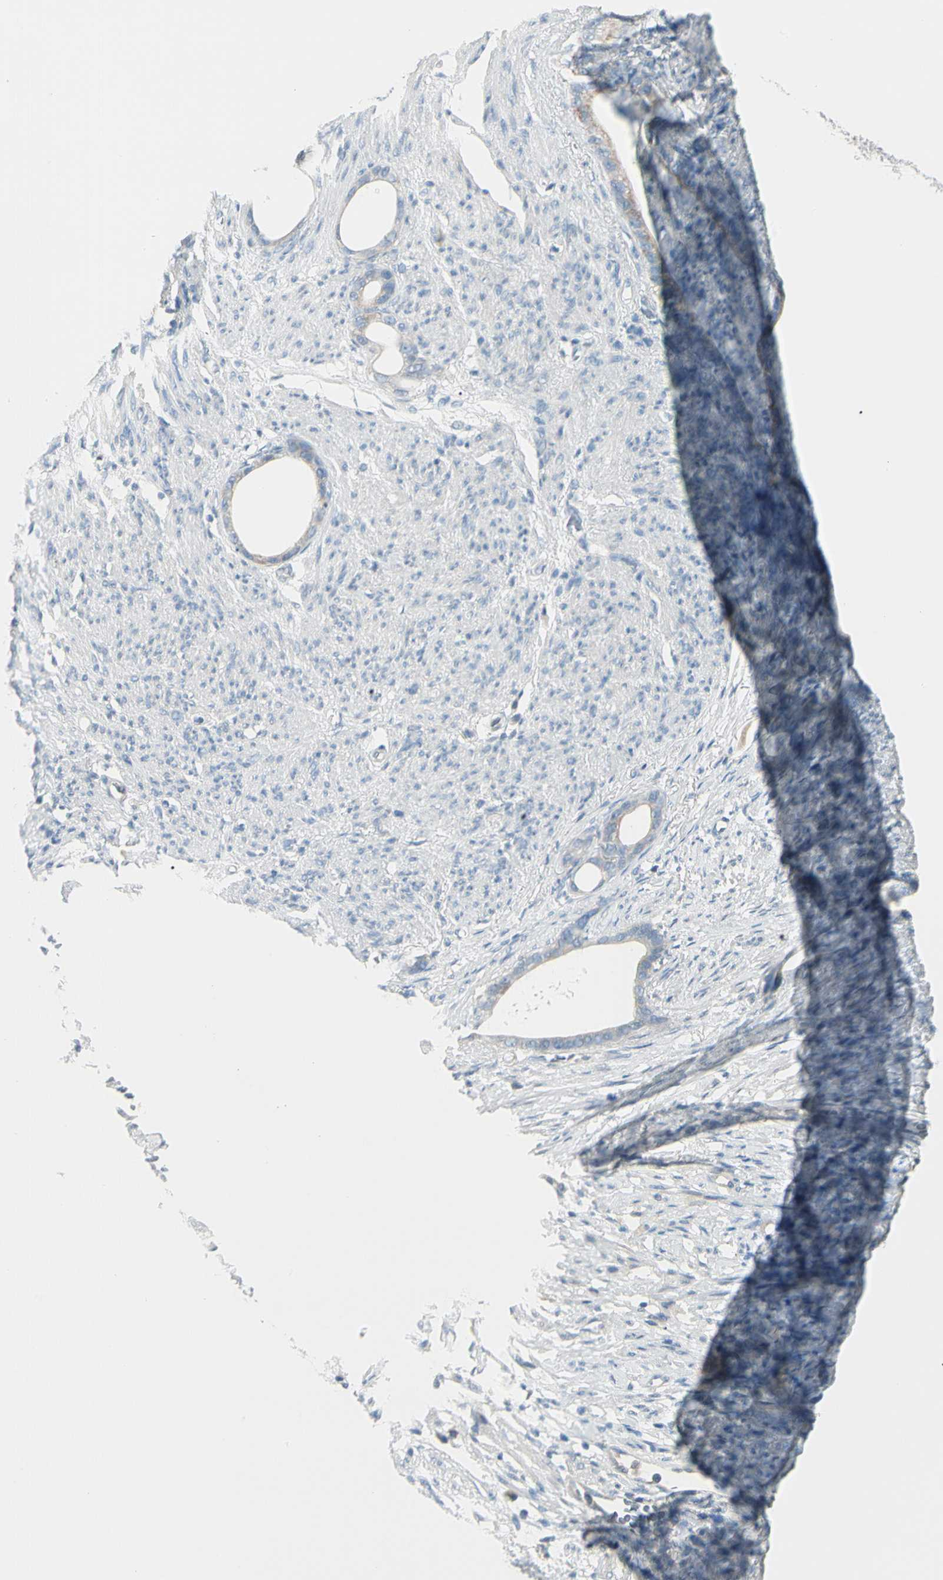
{"staining": {"intensity": "weak", "quantity": "<25%", "location": "cytoplasmic/membranous"}, "tissue": "stomach cancer", "cell_type": "Tumor cells", "image_type": "cancer", "snomed": [{"axis": "morphology", "description": "Adenocarcinoma, NOS"}, {"axis": "topography", "description": "Stomach"}], "caption": "Protein analysis of adenocarcinoma (stomach) exhibits no significant positivity in tumor cells. (DAB immunohistochemistry visualized using brightfield microscopy, high magnification).", "gene": "SLC6A15", "patient": {"sex": "female", "age": 75}}